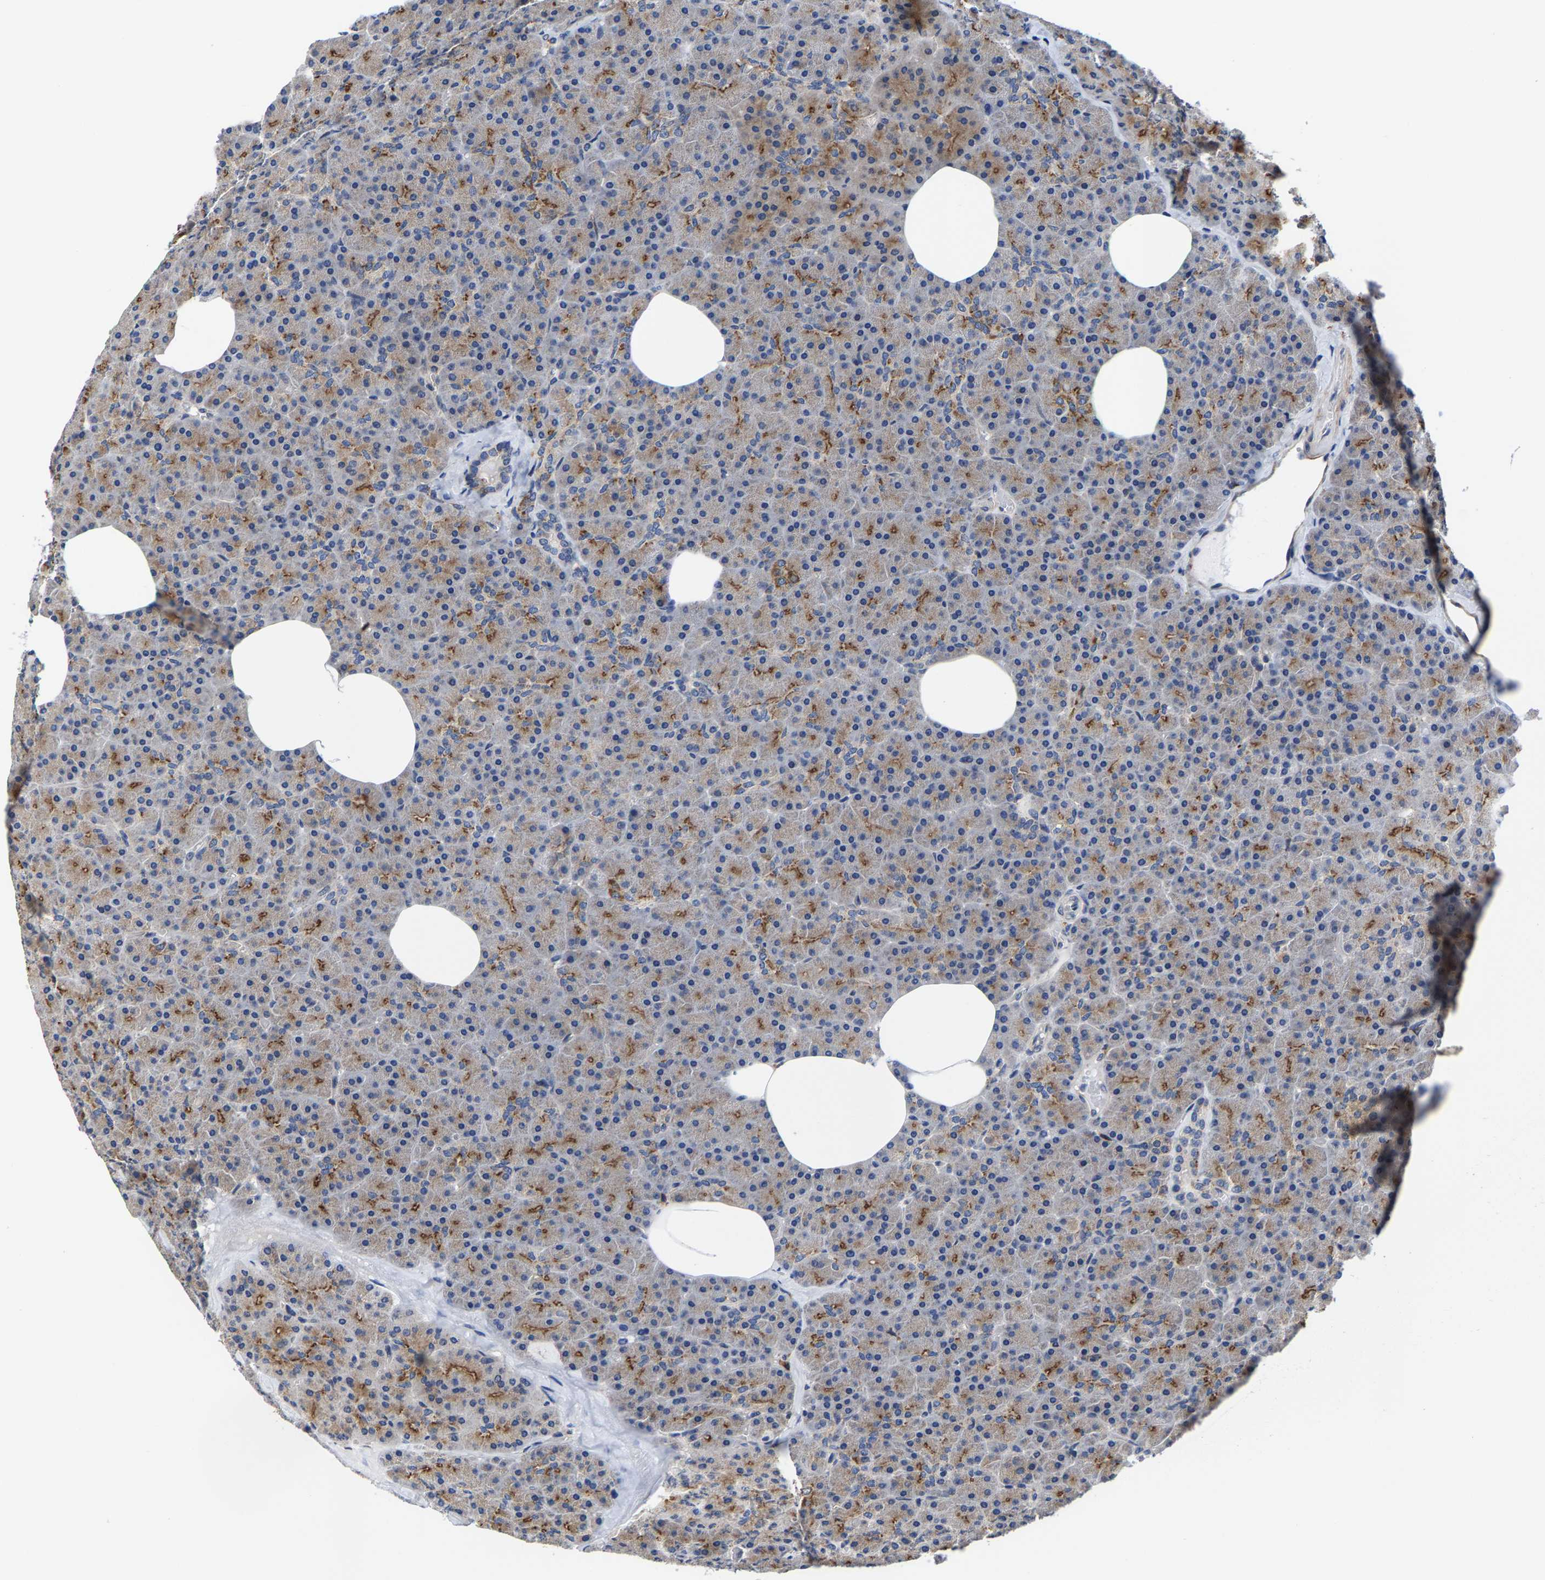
{"staining": {"intensity": "moderate", "quantity": "25%-75%", "location": "cytoplasmic/membranous"}, "tissue": "pancreas", "cell_type": "Exocrine glandular cells", "image_type": "normal", "snomed": [{"axis": "morphology", "description": "Normal tissue, NOS"}, {"axis": "morphology", "description": "Carcinoid, malignant, NOS"}, {"axis": "topography", "description": "Pancreas"}], "caption": "This histopathology image displays immunohistochemistry (IHC) staining of unremarkable human pancreas, with medium moderate cytoplasmic/membranous expression in approximately 25%-75% of exocrine glandular cells.", "gene": "PFKFB3", "patient": {"sex": "female", "age": 35}}